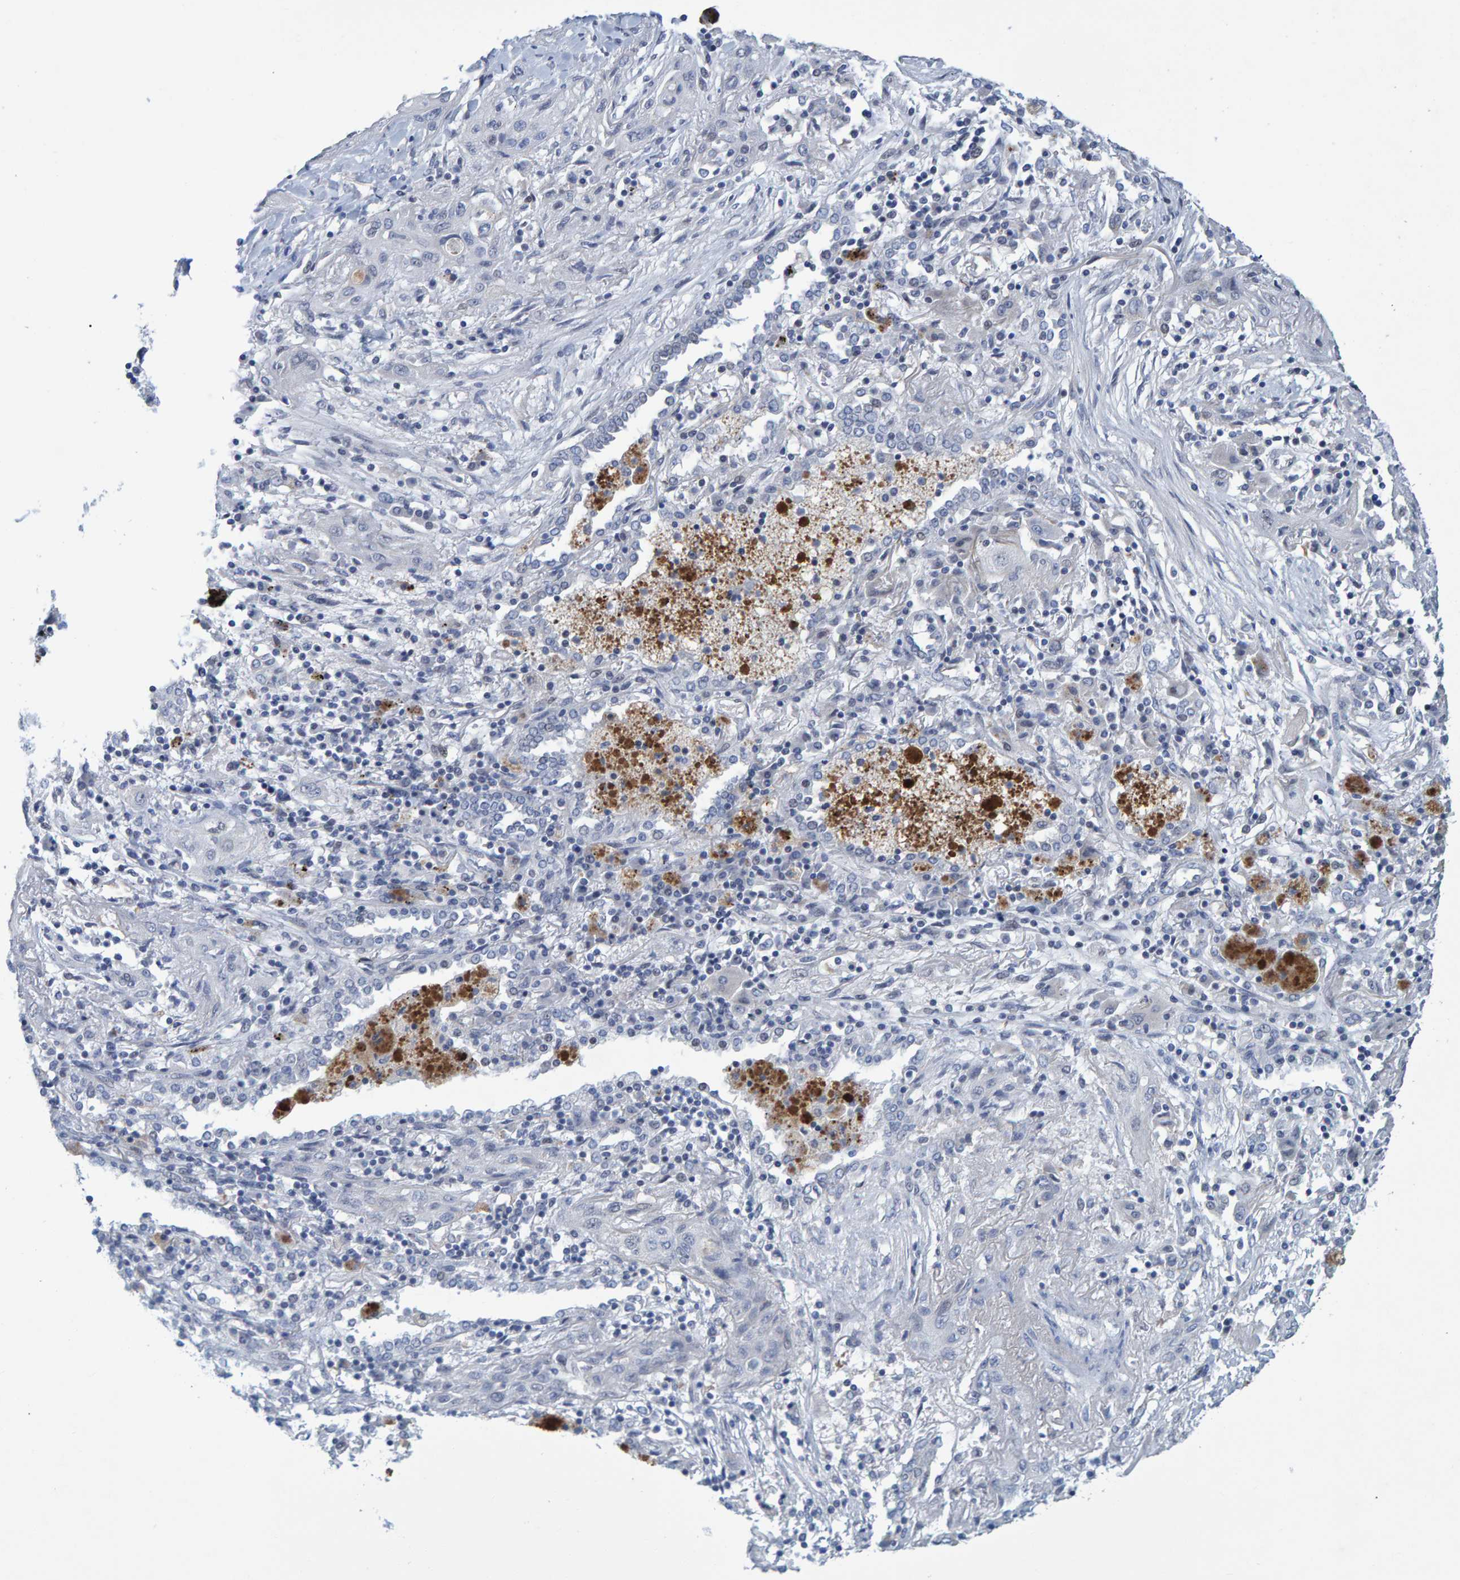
{"staining": {"intensity": "negative", "quantity": "none", "location": "none"}, "tissue": "lung cancer", "cell_type": "Tumor cells", "image_type": "cancer", "snomed": [{"axis": "morphology", "description": "Squamous cell carcinoma, NOS"}, {"axis": "topography", "description": "Lung"}], "caption": "The immunohistochemistry (IHC) histopathology image has no significant positivity in tumor cells of squamous cell carcinoma (lung) tissue. (Stains: DAB (3,3'-diaminobenzidine) immunohistochemistry (IHC) with hematoxylin counter stain, Microscopy: brightfield microscopy at high magnification).", "gene": "PROCA1", "patient": {"sex": "female", "age": 47}}